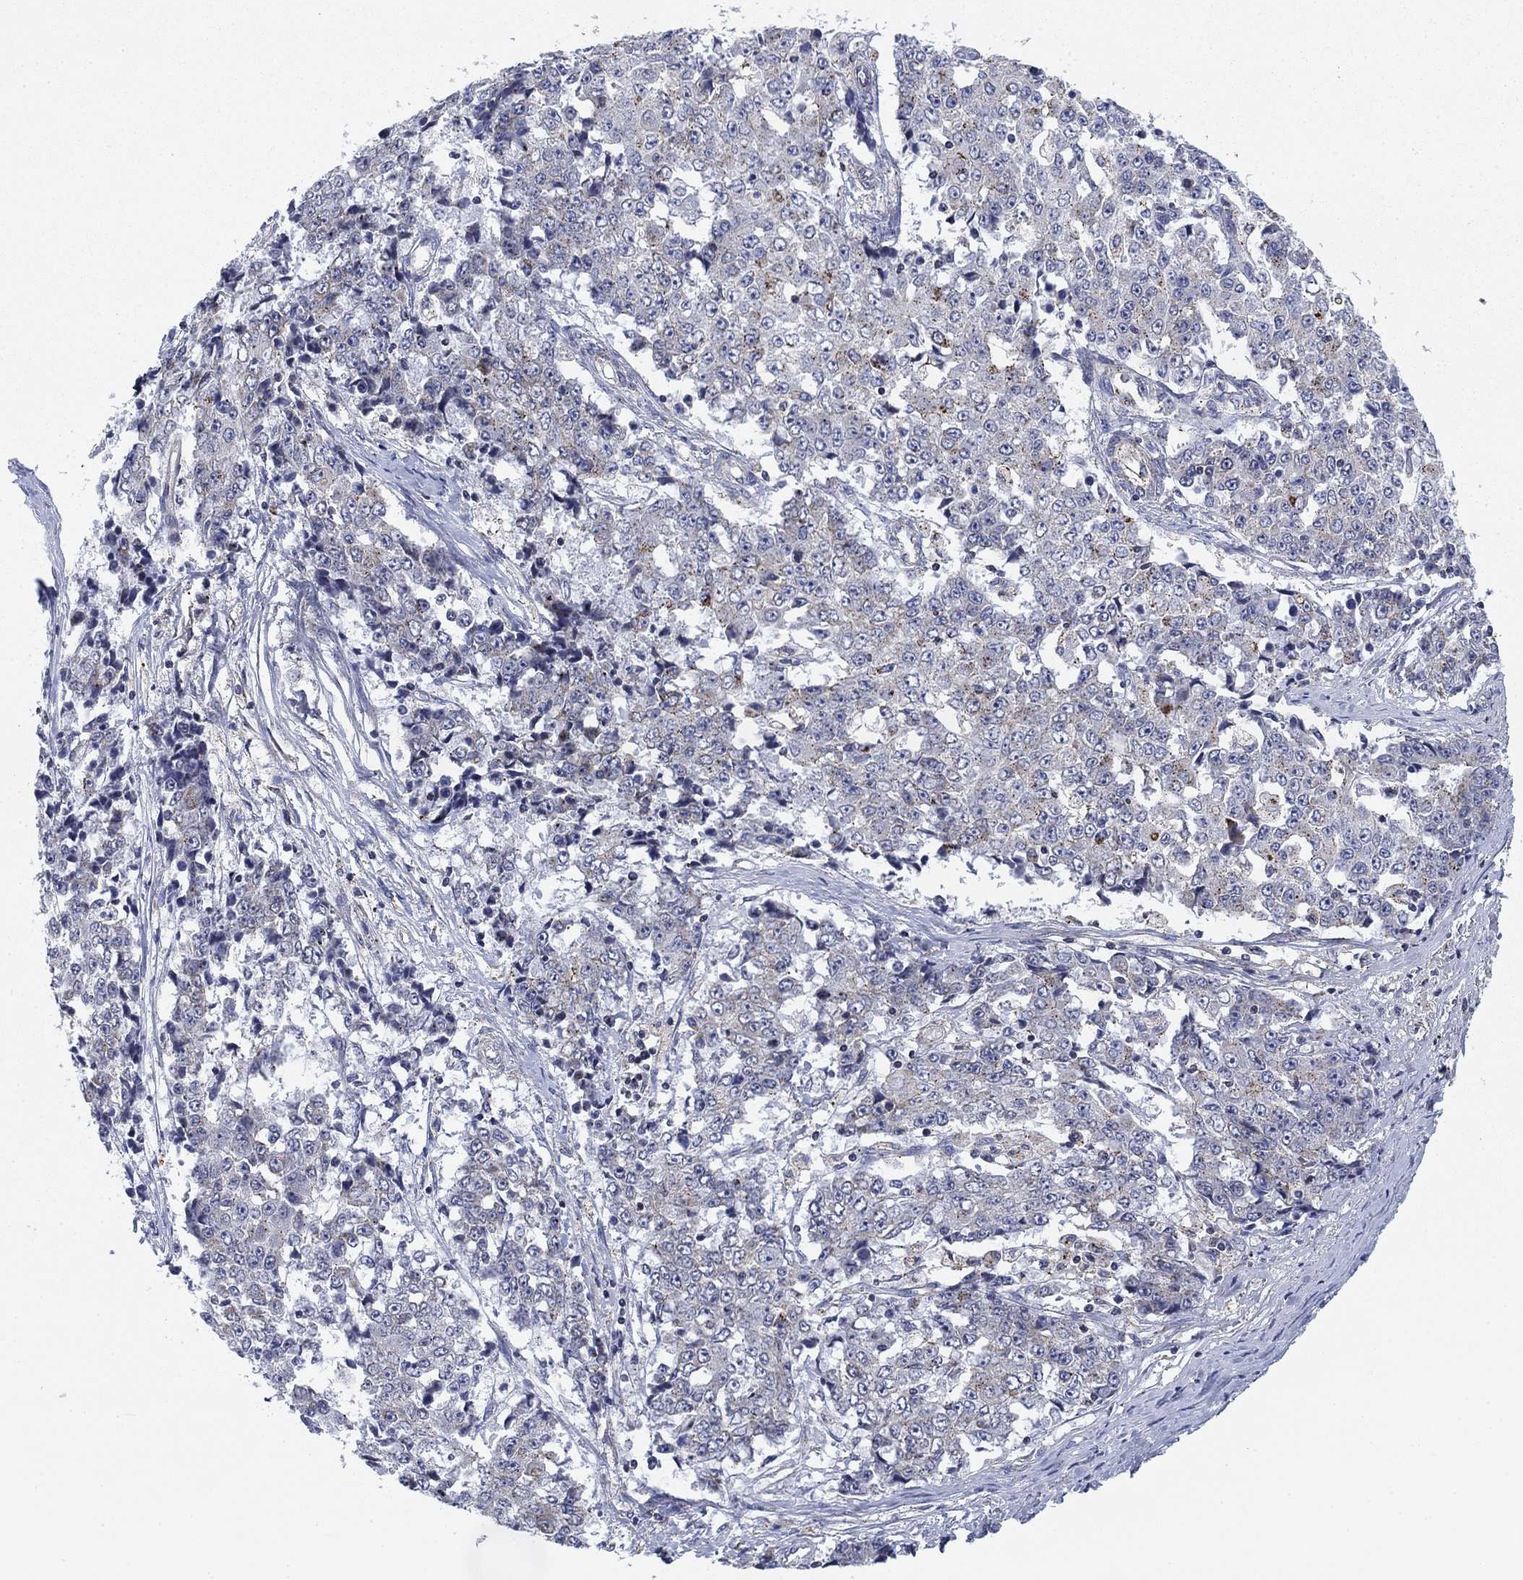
{"staining": {"intensity": "negative", "quantity": "none", "location": "none"}, "tissue": "ovarian cancer", "cell_type": "Tumor cells", "image_type": "cancer", "snomed": [{"axis": "morphology", "description": "Carcinoma, endometroid"}, {"axis": "topography", "description": "Ovary"}], "caption": "Tumor cells show no significant protein positivity in ovarian cancer. Nuclei are stained in blue.", "gene": "NACAD", "patient": {"sex": "female", "age": 42}}